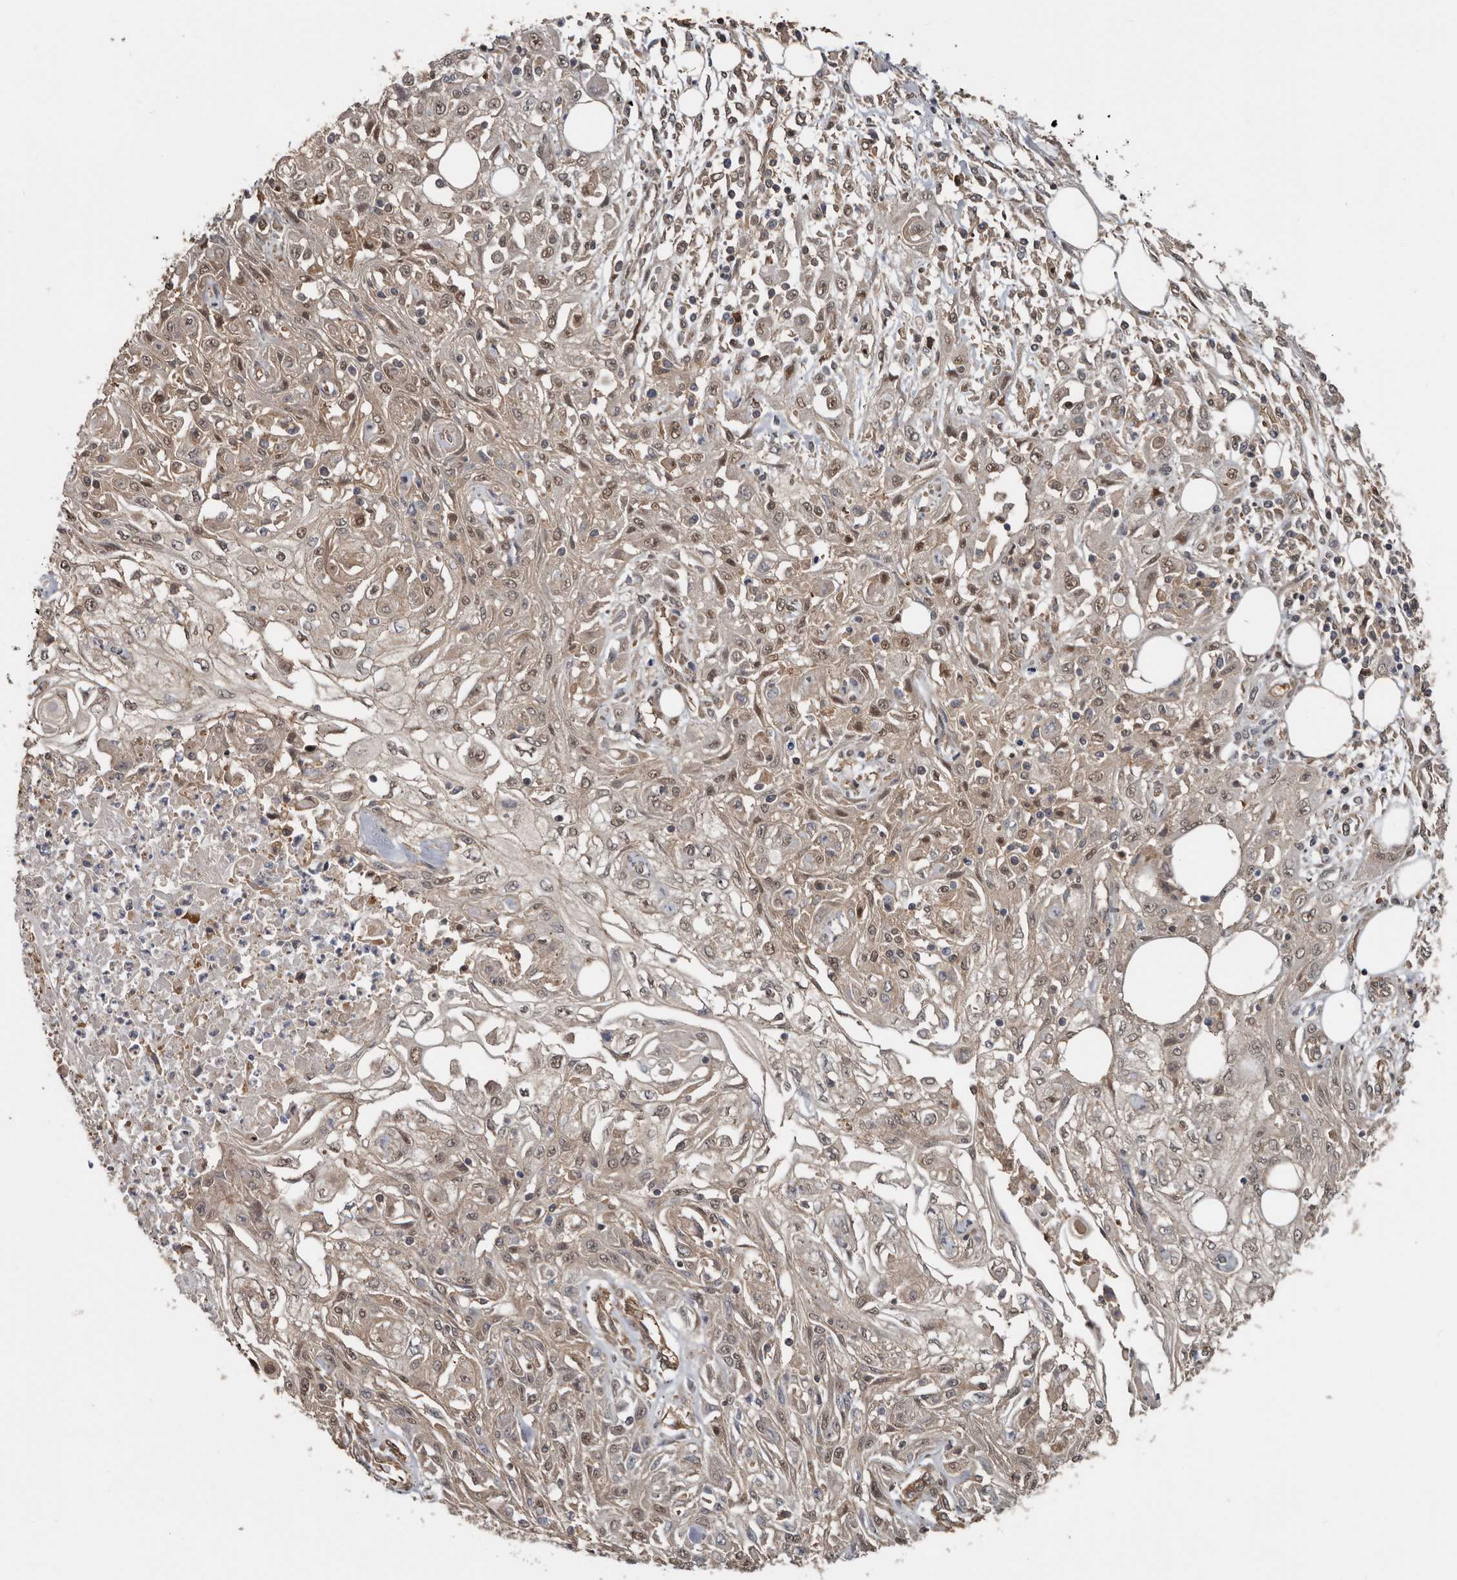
{"staining": {"intensity": "weak", "quantity": "25%-75%", "location": "nuclear"}, "tissue": "skin cancer", "cell_type": "Tumor cells", "image_type": "cancer", "snomed": [{"axis": "morphology", "description": "Squamous cell carcinoma, NOS"}, {"axis": "morphology", "description": "Squamous cell carcinoma, metastatic, NOS"}, {"axis": "topography", "description": "Skin"}, {"axis": "topography", "description": "Lymph node"}], "caption": "Metastatic squamous cell carcinoma (skin) tissue exhibits weak nuclear expression in approximately 25%-75% of tumor cells, visualized by immunohistochemistry.", "gene": "EXOC3L1", "patient": {"sex": "male", "age": 75}}